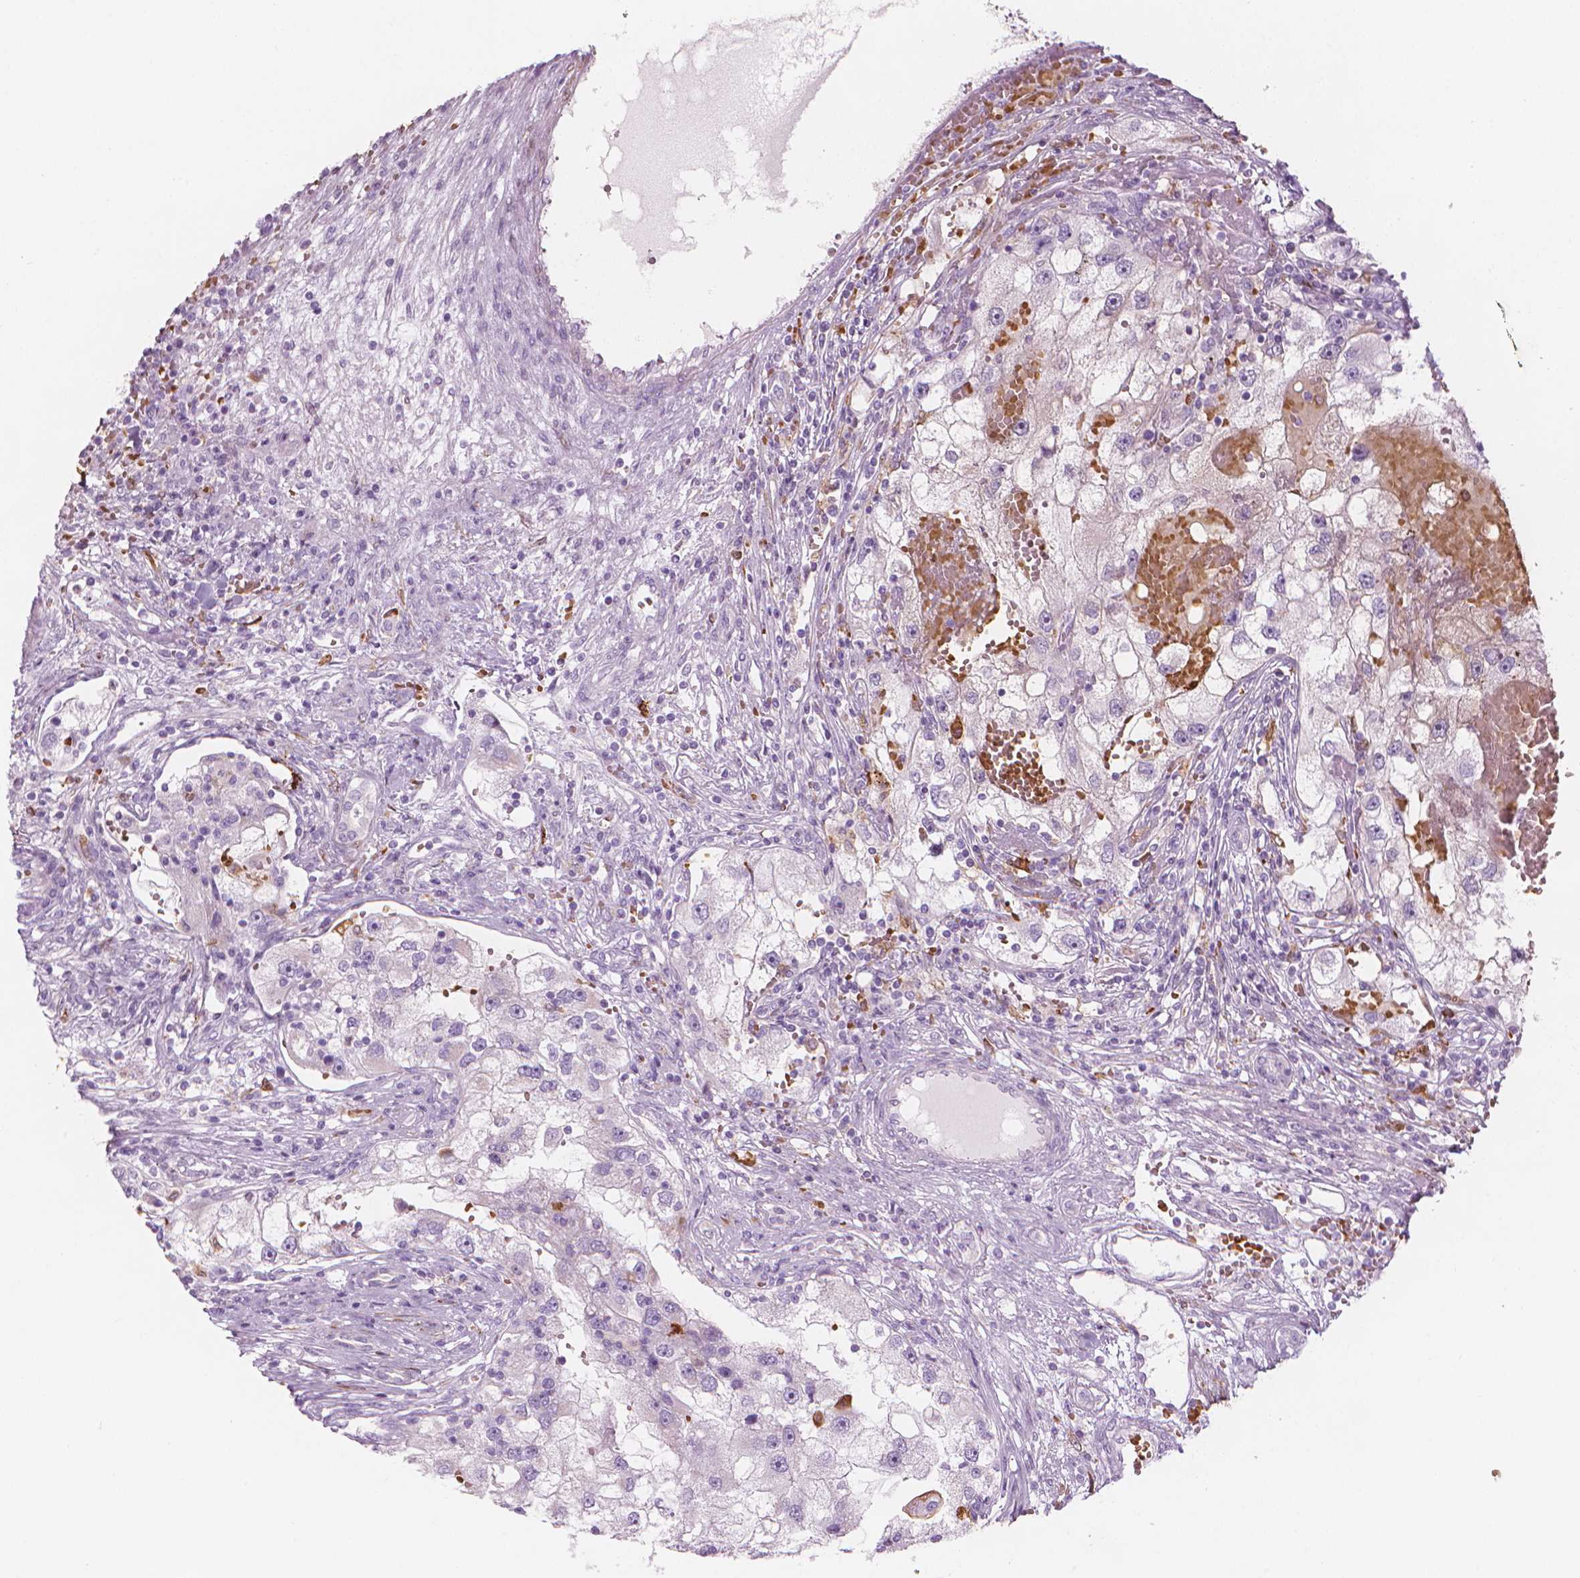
{"staining": {"intensity": "negative", "quantity": "none", "location": "none"}, "tissue": "renal cancer", "cell_type": "Tumor cells", "image_type": "cancer", "snomed": [{"axis": "morphology", "description": "Adenocarcinoma, NOS"}, {"axis": "topography", "description": "Kidney"}], "caption": "The photomicrograph exhibits no significant expression in tumor cells of renal cancer (adenocarcinoma). (Brightfield microscopy of DAB immunohistochemistry at high magnification).", "gene": "CES1", "patient": {"sex": "male", "age": 63}}